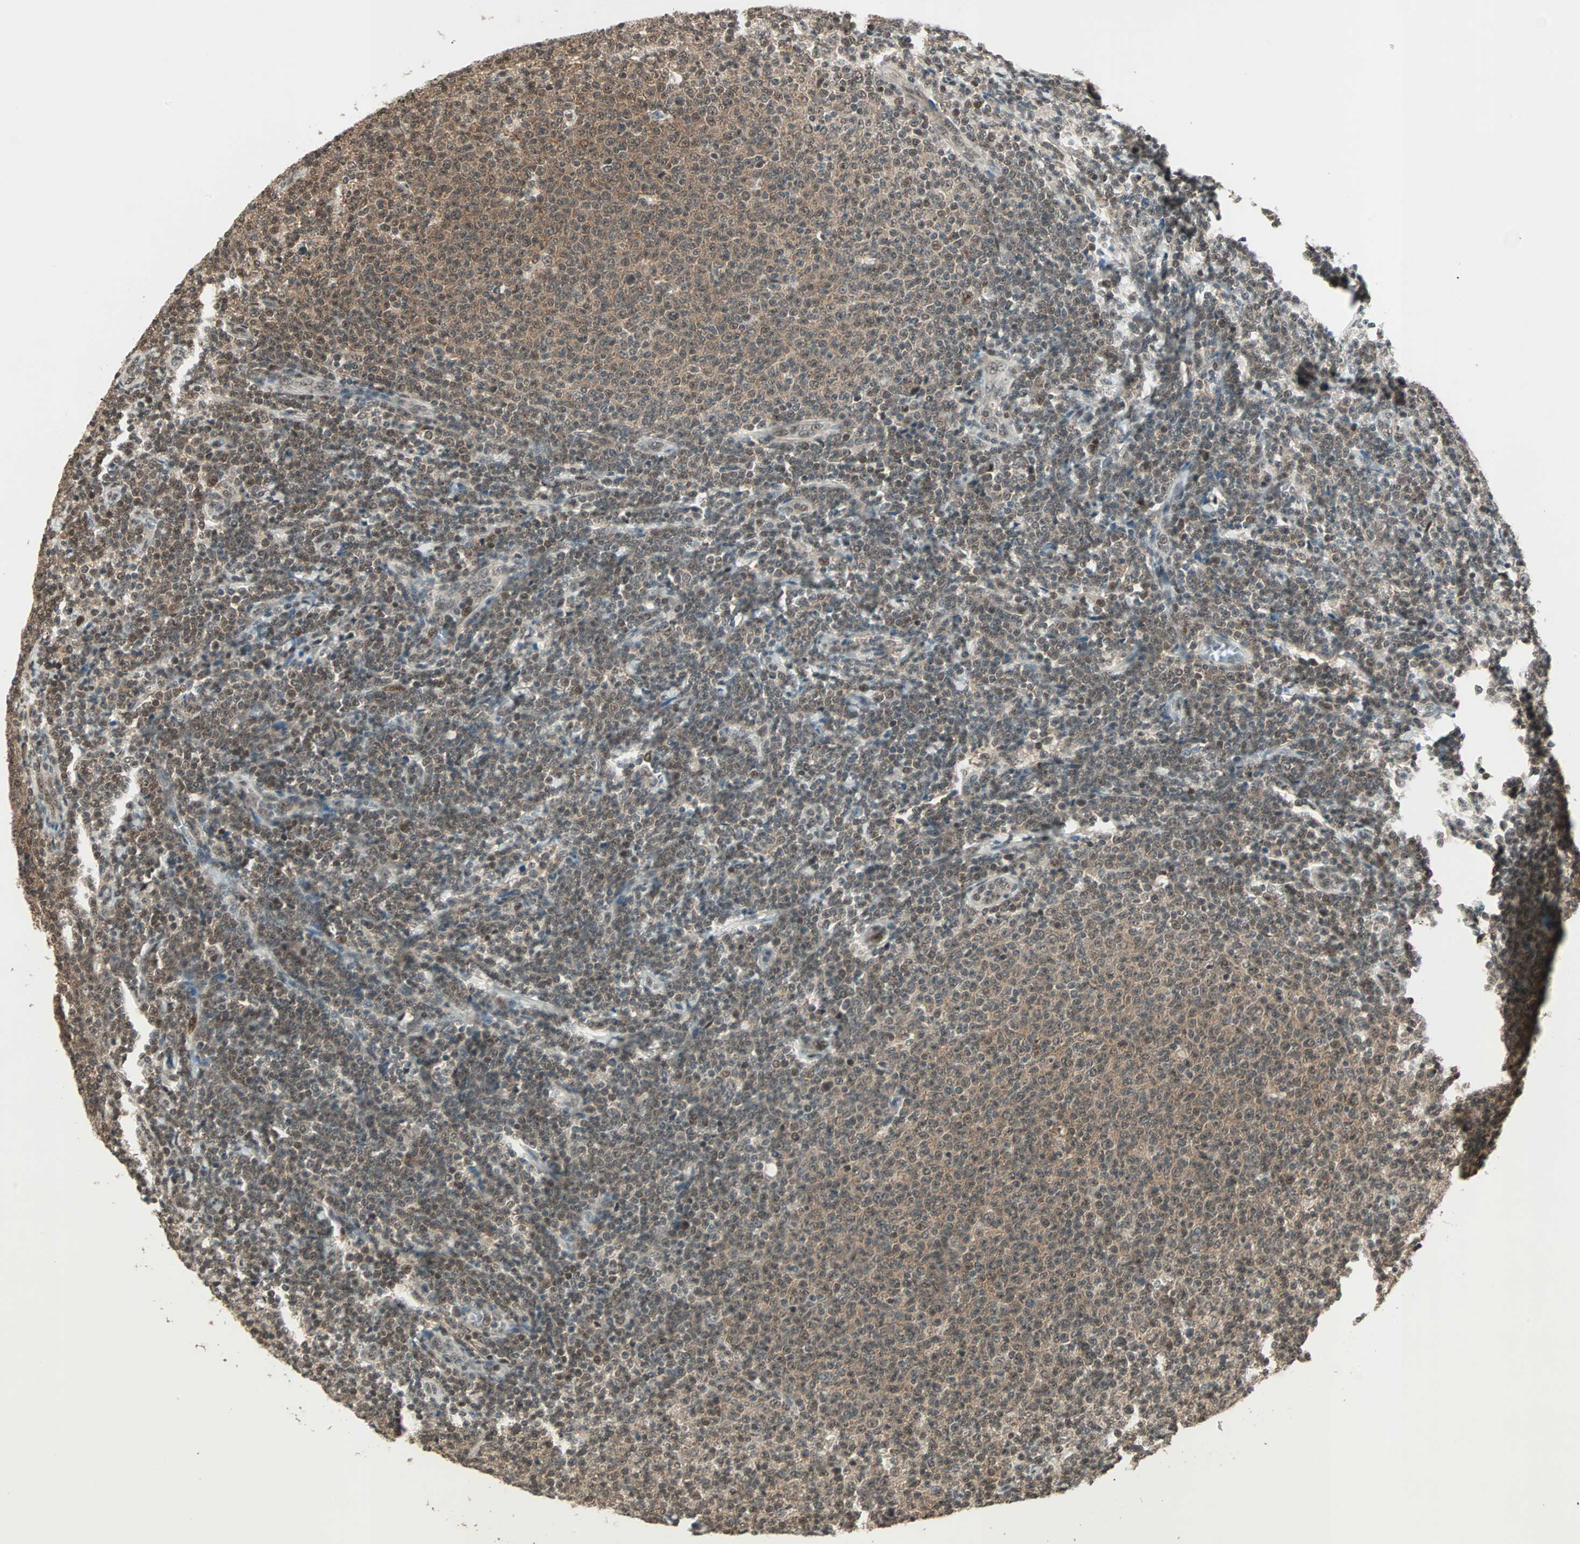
{"staining": {"intensity": "moderate", "quantity": ">75%", "location": "cytoplasmic/membranous,nuclear"}, "tissue": "lymphoma", "cell_type": "Tumor cells", "image_type": "cancer", "snomed": [{"axis": "morphology", "description": "Malignant lymphoma, non-Hodgkin's type, Low grade"}, {"axis": "topography", "description": "Lymph node"}], "caption": "Lymphoma tissue demonstrates moderate cytoplasmic/membranous and nuclear staining in about >75% of tumor cells, visualized by immunohistochemistry.", "gene": "ZNF44", "patient": {"sex": "male", "age": 66}}